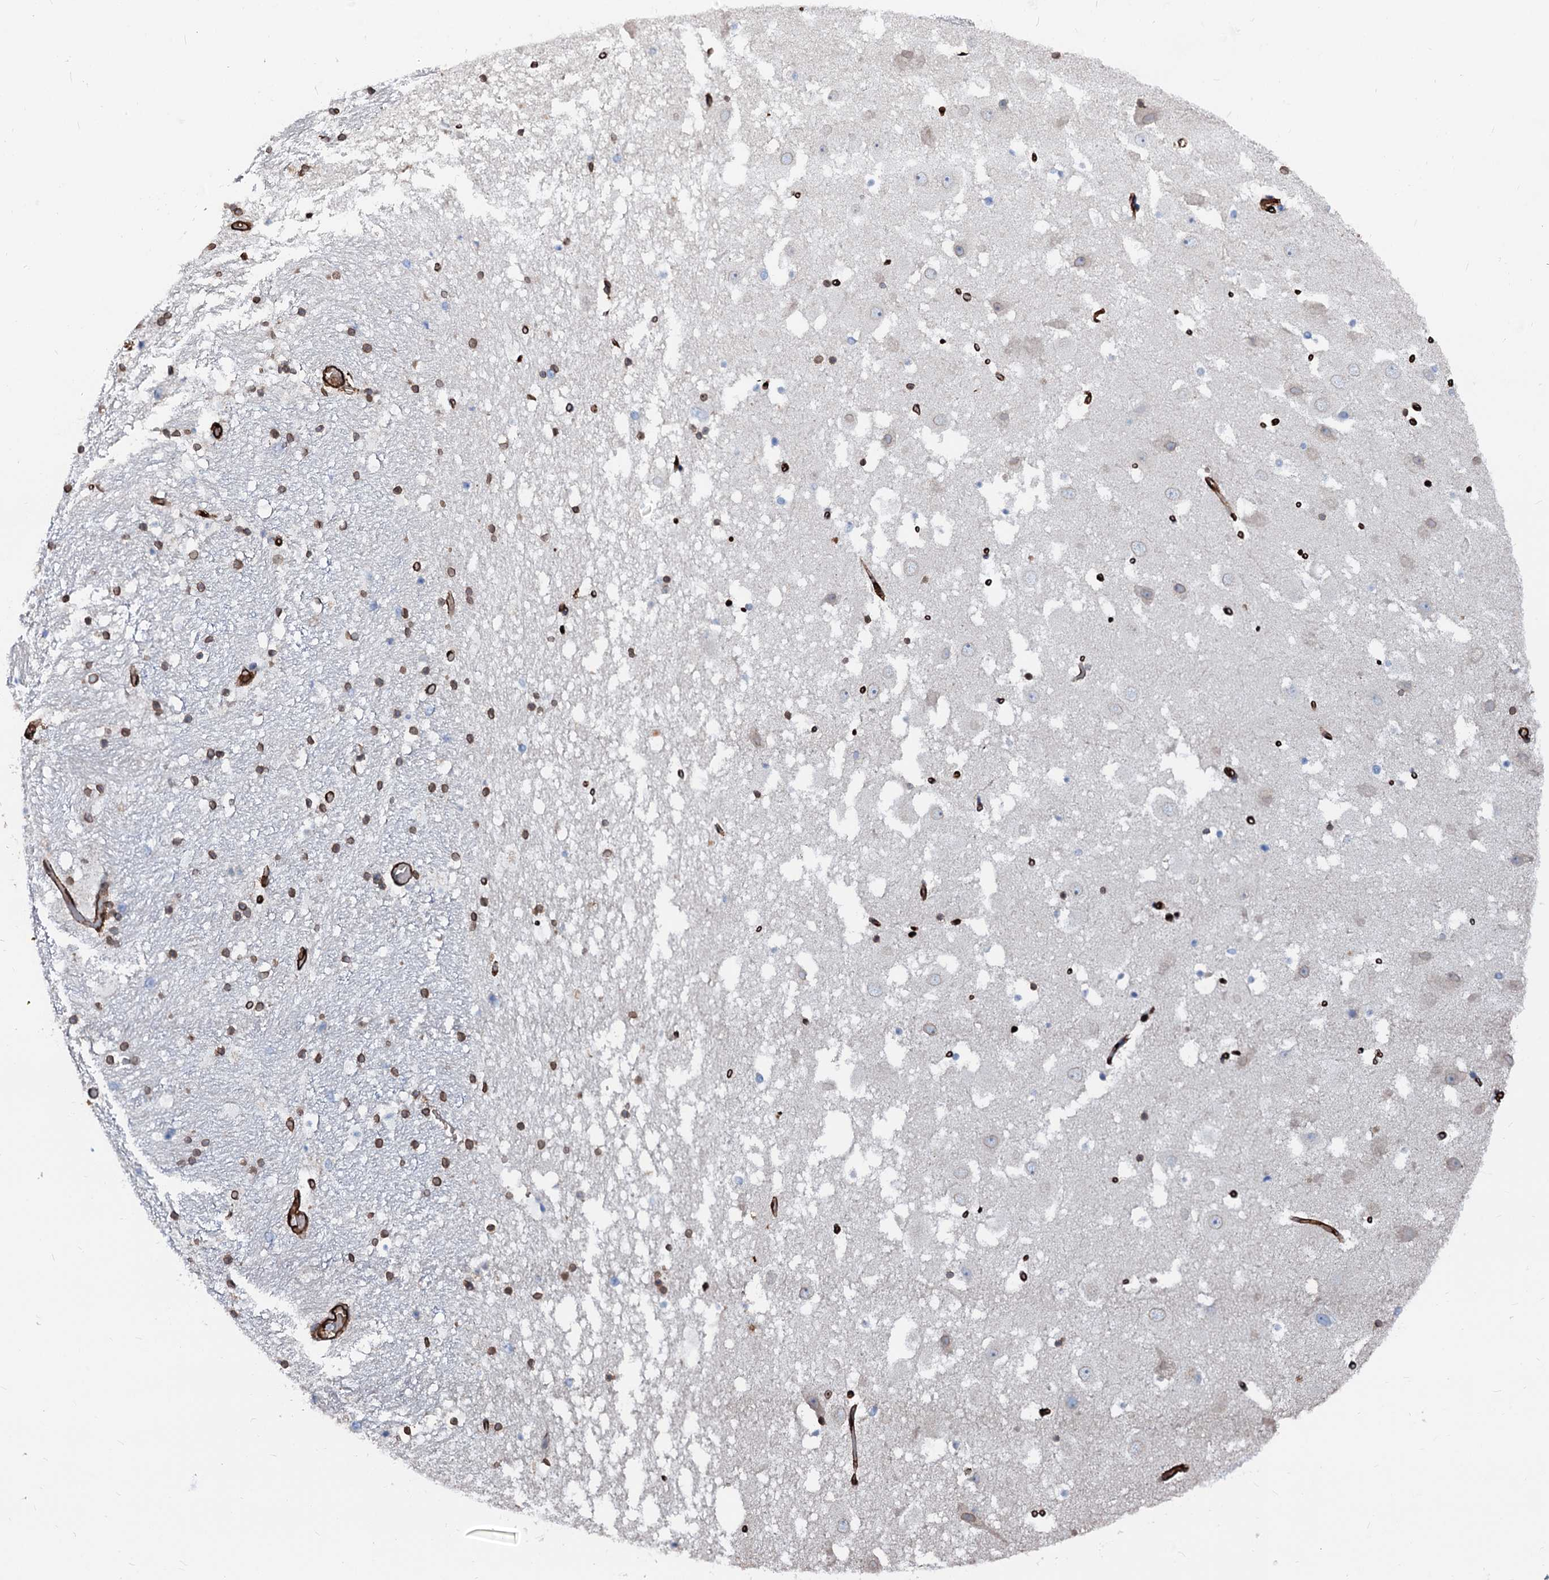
{"staining": {"intensity": "moderate", "quantity": ">75%", "location": "cytoplasmic/membranous,nuclear"}, "tissue": "hippocampus", "cell_type": "Glial cells", "image_type": "normal", "snomed": [{"axis": "morphology", "description": "Normal tissue, NOS"}, {"axis": "topography", "description": "Hippocampus"}], "caption": "Hippocampus stained with a brown dye displays moderate cytoplasmic/membranous,nuclear positive positivity in about >75% of glial cells.", "gene": "NRP2", "patient": {"sex": "female", "age": 52}}